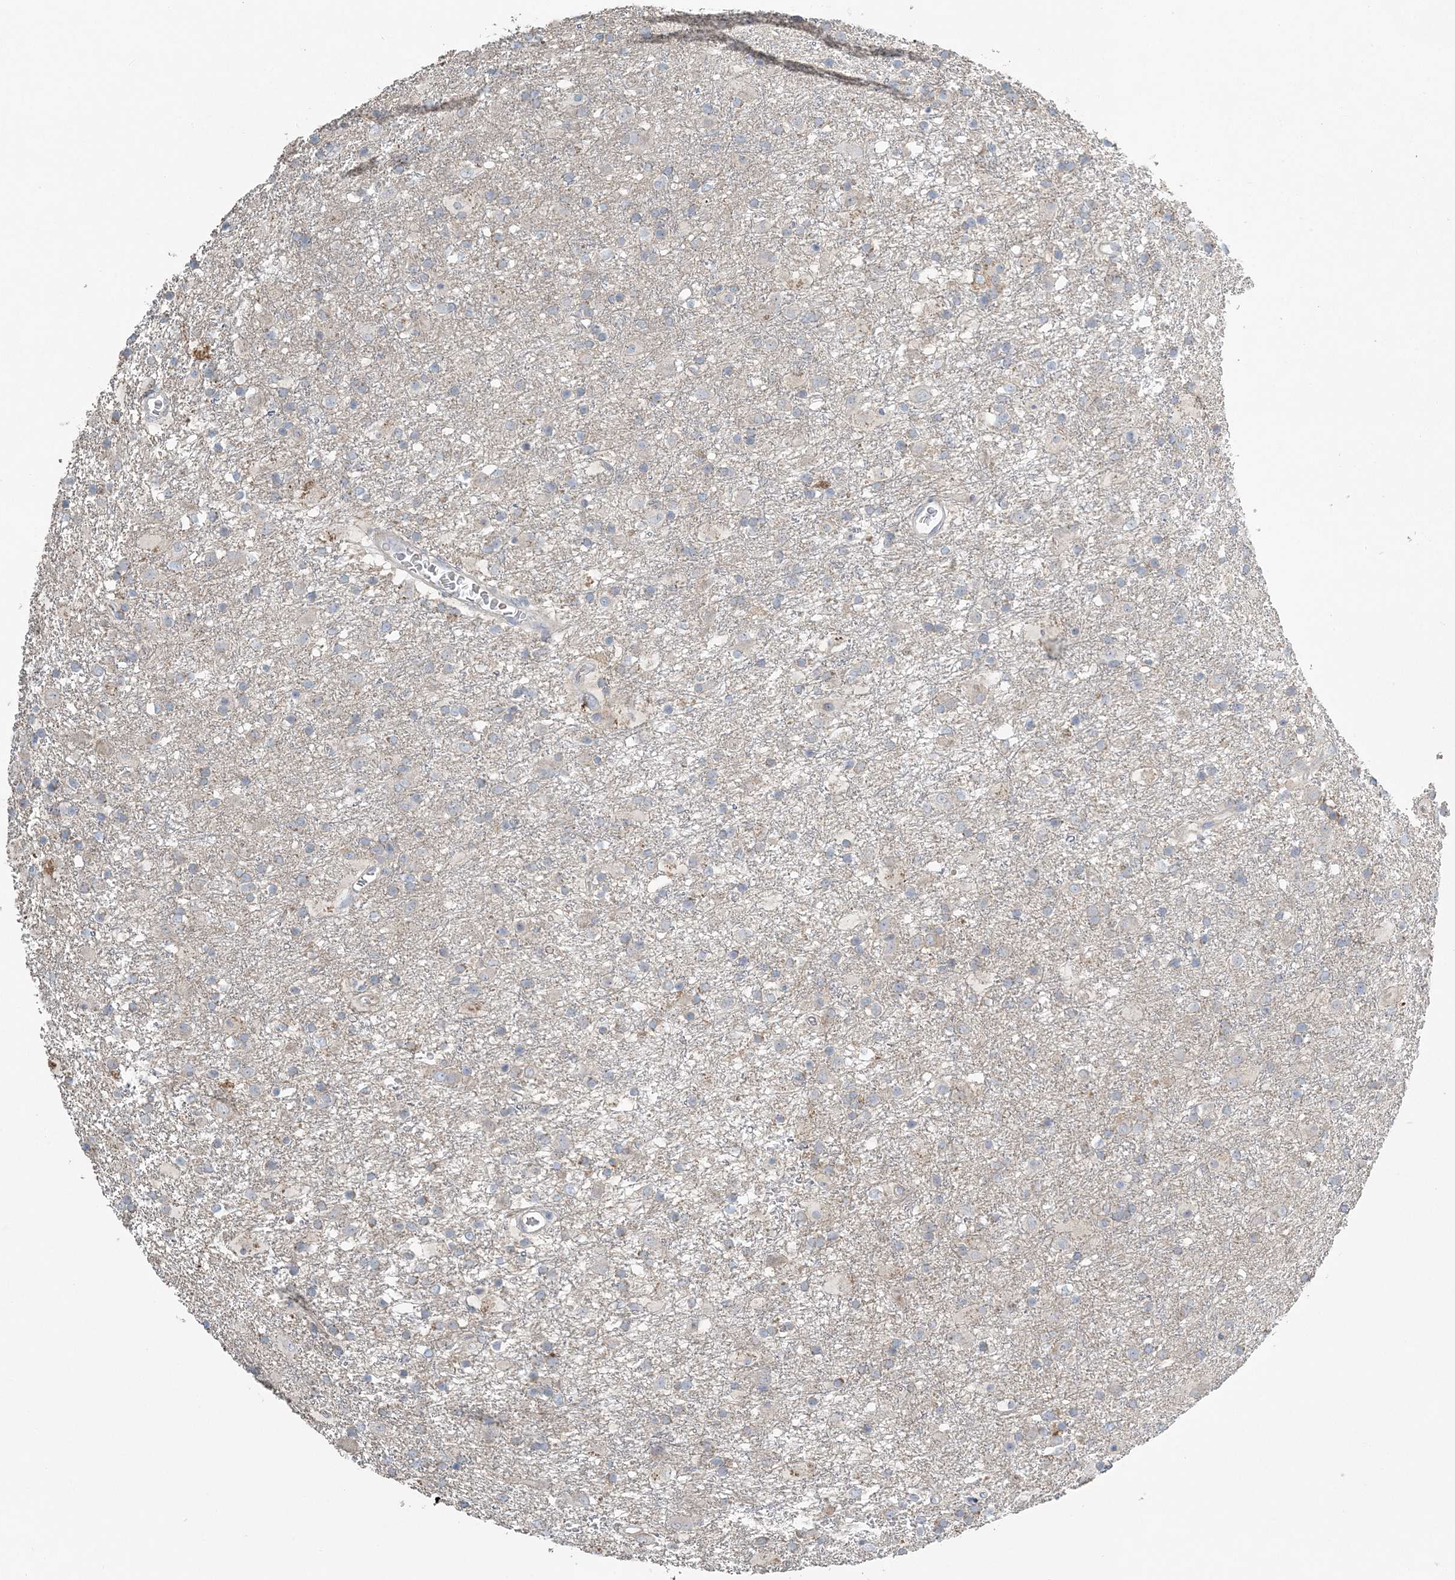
{"staining": {"intensity": "negative", "quantity": "none", "location": "none"}, "tissue": "glioma", "cell_type": "Tumor cells", "image_type": "cancer", "snomed": [{"axis": "morphology", "description": "Glioma, malignant, Low grade"}, {"axis": "topography", "description": "Brain"}], "caption": "Tumor cells show no significant protein expression in malignant low-grade glioma.", "gene": "SLC4A10", "patient": {"sex": "male", "age": 65}}